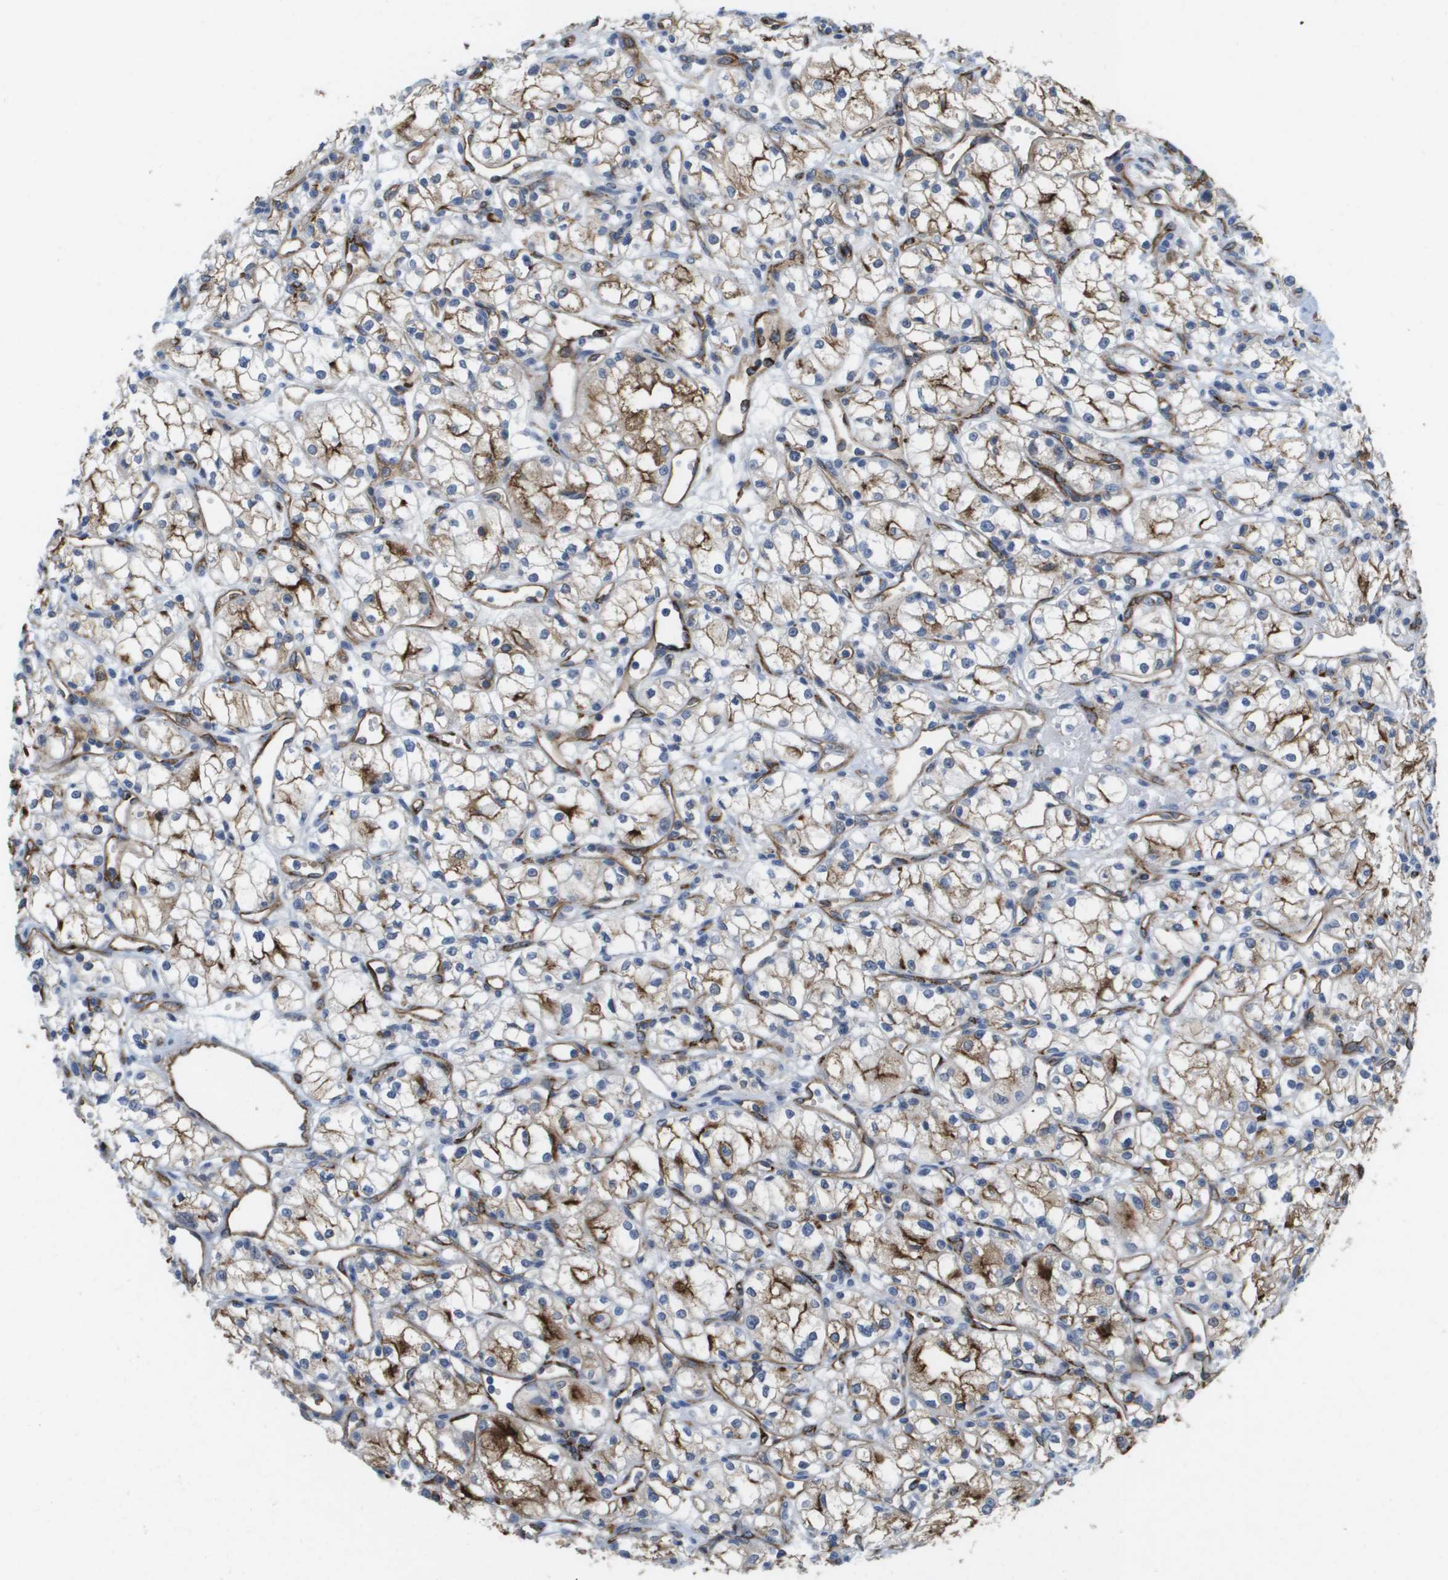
{"staining": {"intensity": "moderate", "quantity": ">75%", "location": "cytoplasmic/membranous"}, "tissue": "renal cancer", "cell_type": "Tumor cells", "image_type": "cancer", "snomed": [{"axis": "morphology", "description": "Normal tissue, NOS"}, {"axis": "morphology", "description": "Adenocarcinoma, NOS"}, {"axis": "topography", "description": "Kidney"}], "caption": "Brown immunohistochemical staining in renal cancer (adenocarcinoma) demonstrates moderate cytoplasmic/membranous positivity in about >75% of tumor cells.", "gene": "ANGPT2", "patient": {"sex": "male", "age": 59}}